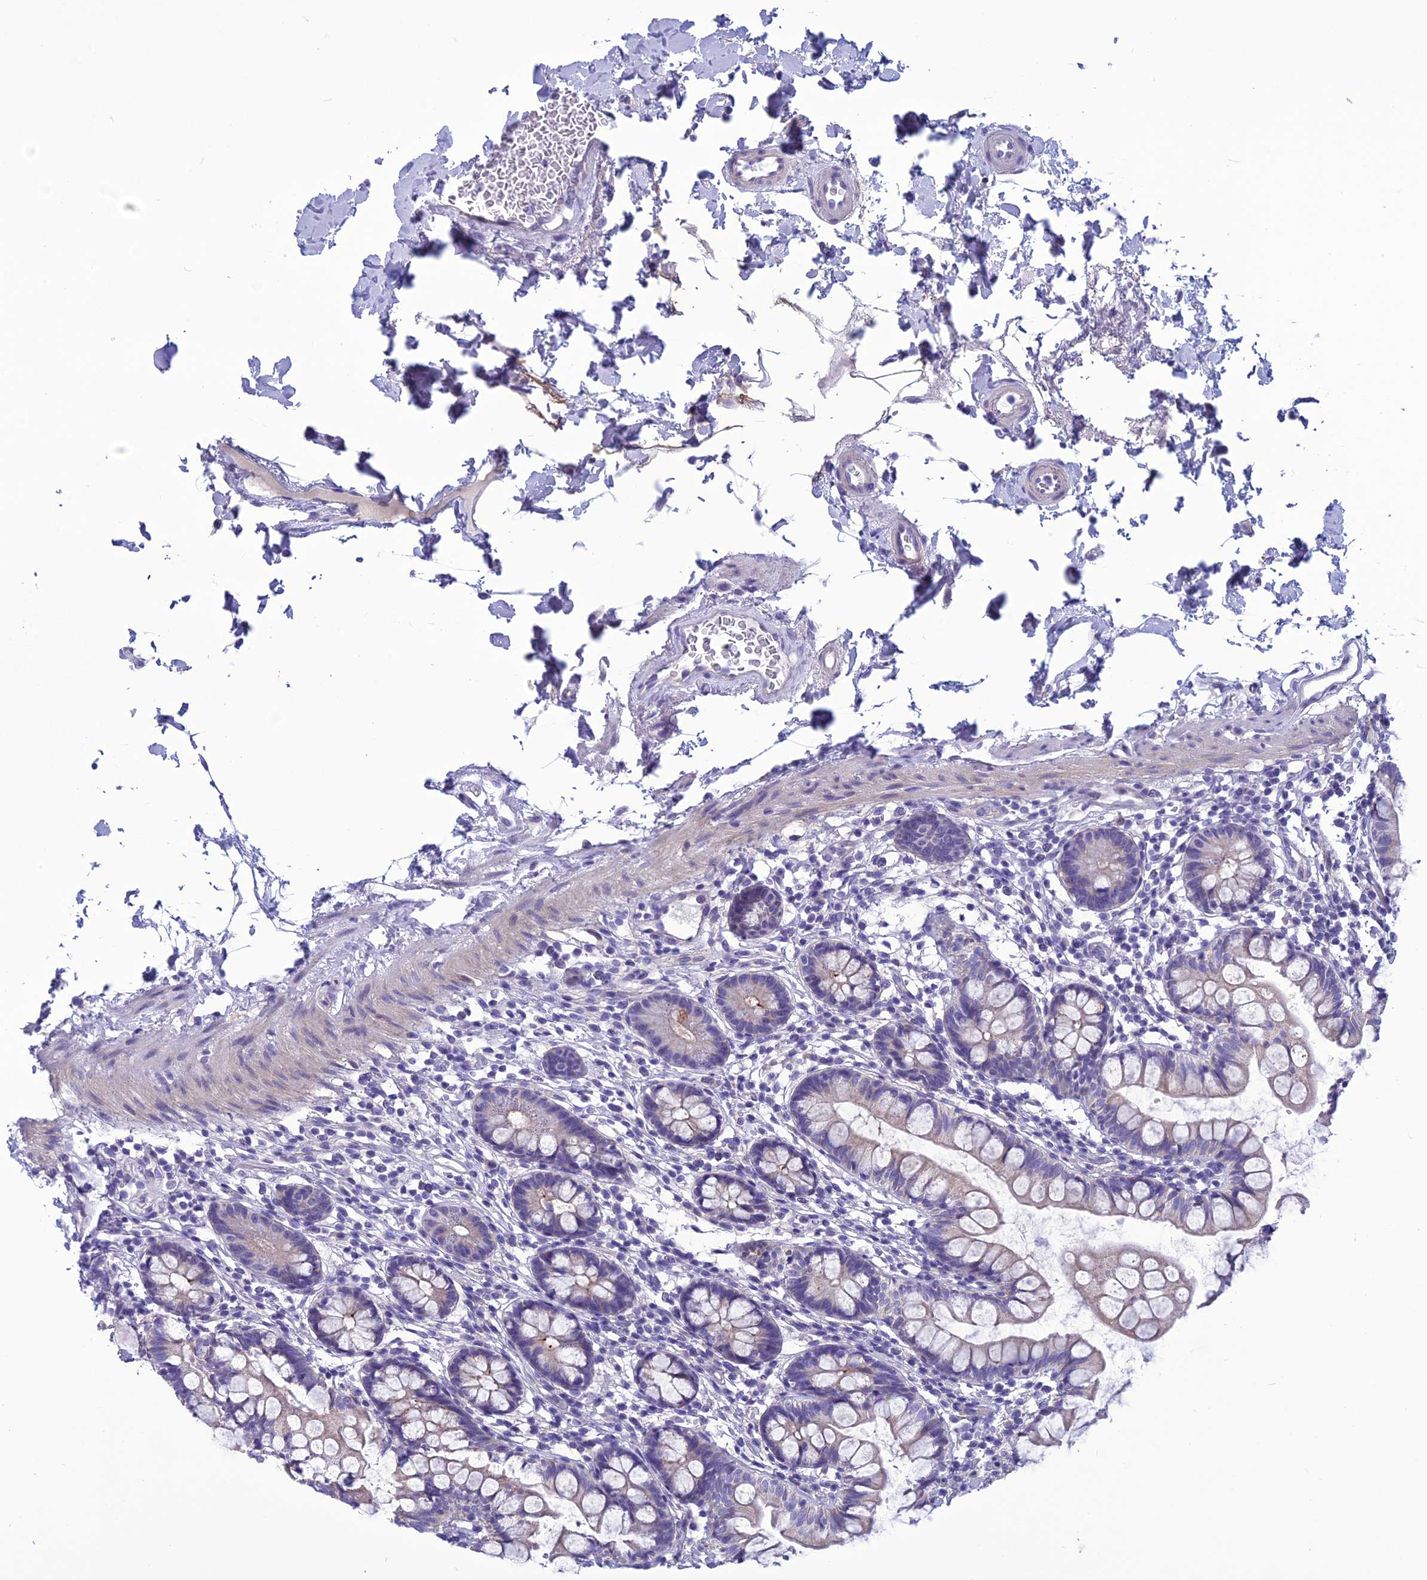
{"staining": {"intensity": "negative", "quantity": "none", "location": "none"}, "tissue": "small intestine", "cell_type": "Glandular cells", "image_type": "normal", "snomed": [{"axis": "morphology", "description": "Normal tissue, NOS"}, {"axis": "topography", "description": "Small intestine"}], "caption": "DAB immunohistochemical staining of normal human small intestine exhibits no significant staining in glandular cells.", "gene": "BBS2", "patient": {"sex": "female", "age": 84}}